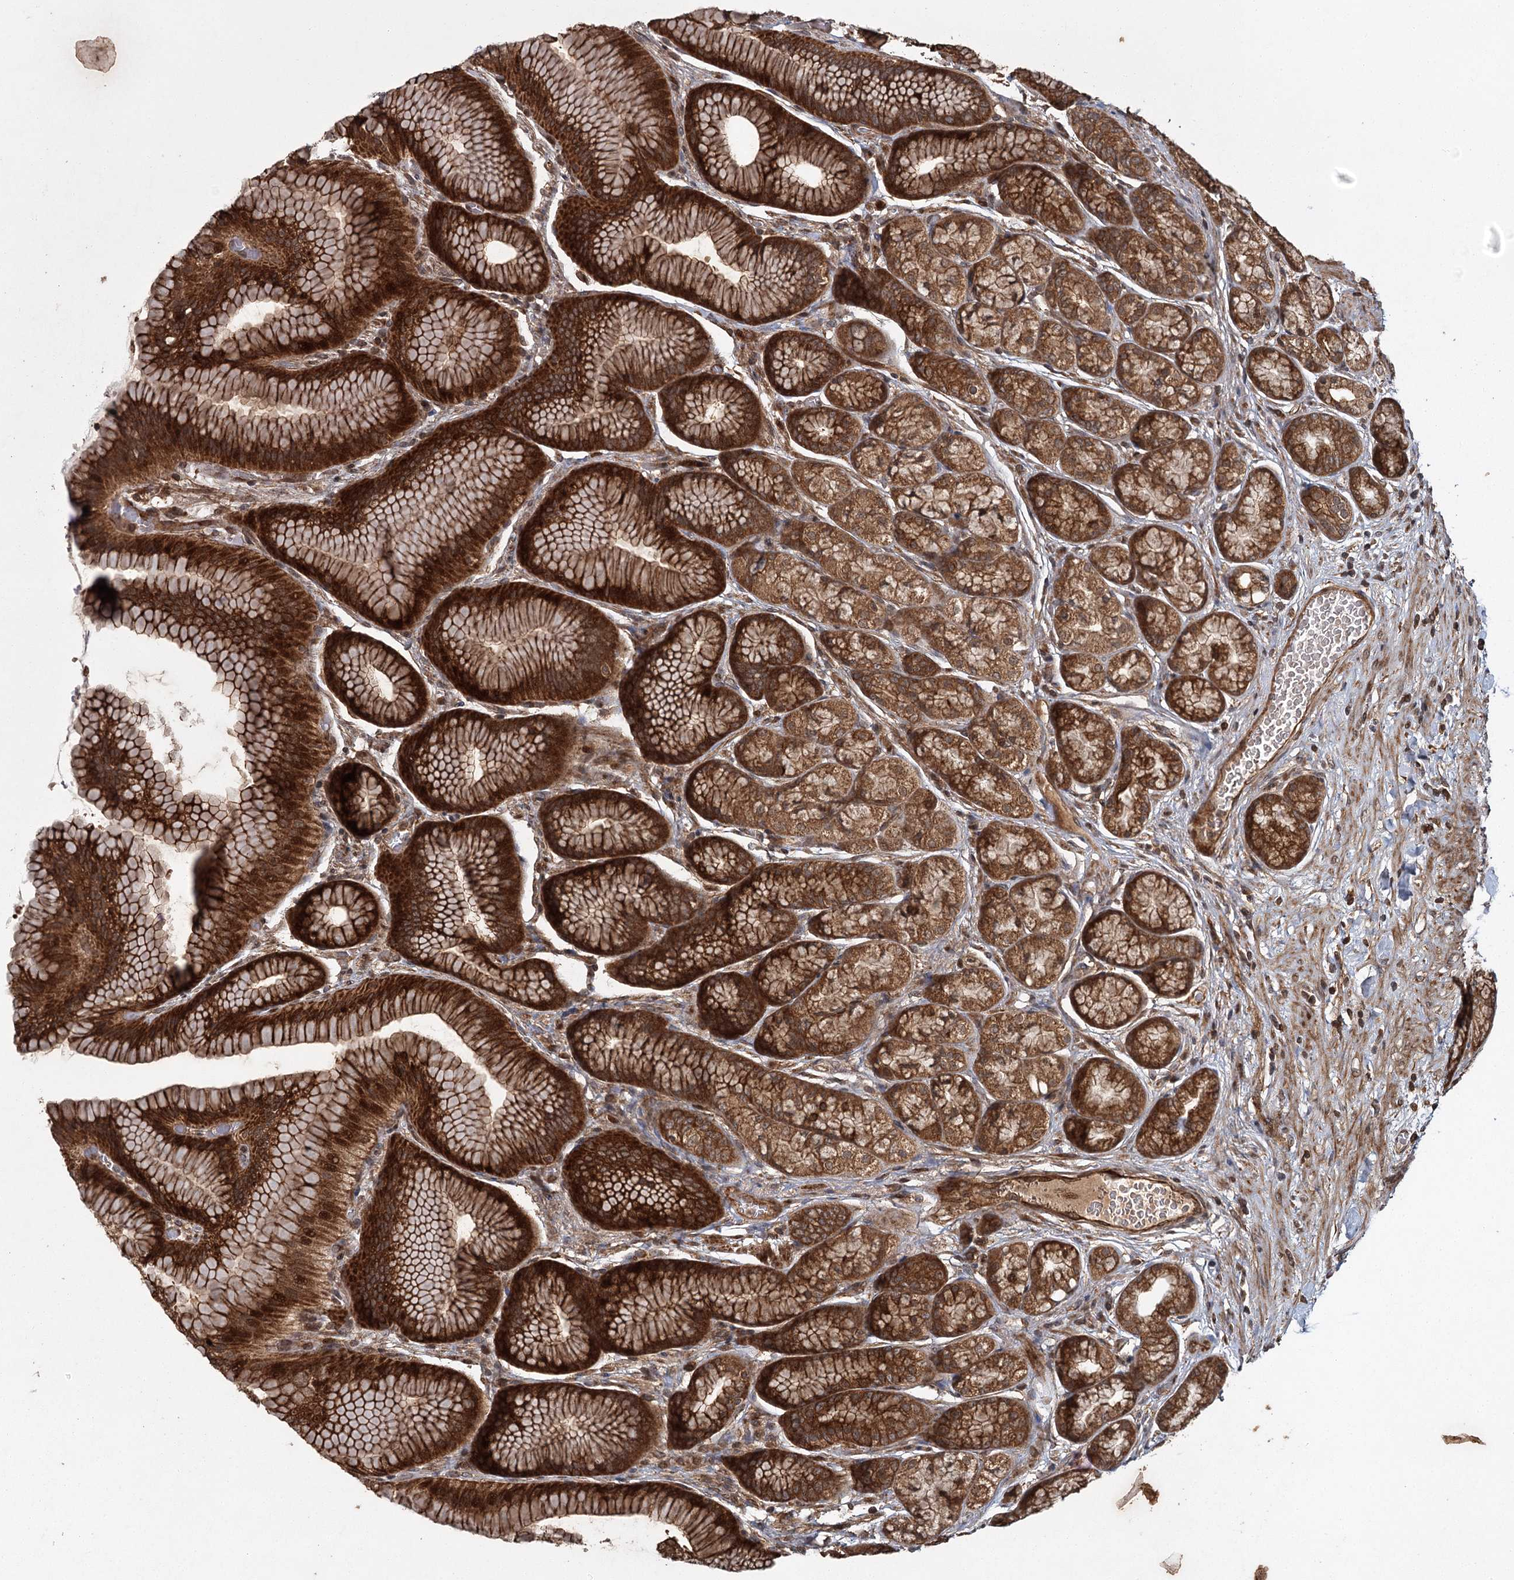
{"staining": {"intensity": "strong", "quantity": ">75%", "location": "cytoplasmic/membranous"}, "tissue": "stomach", "cell_type": "Glandular cells", "image_type": "normal", "snomed": [{"axis": "morphology", "description": "Normal tissue, NOS"}, {"axis": "morphology", "description": "Adenocarcinoma, NOS"}, {"axis": "morphology", "description": "Adenocarcinoma, High grade"}, {"axis": "topography", "description": "Stomach, upper"}, {"axis": "topography", "description": "Stomach"}], "caption": "This is a photomicrograph of immunohistochemistry staining of benign stomach, which shows strong positivity in the cytoplasmic/membranous of glandular cells.", "gene": "RPAP3", "patient": {"sex": "female", "age": 65}}